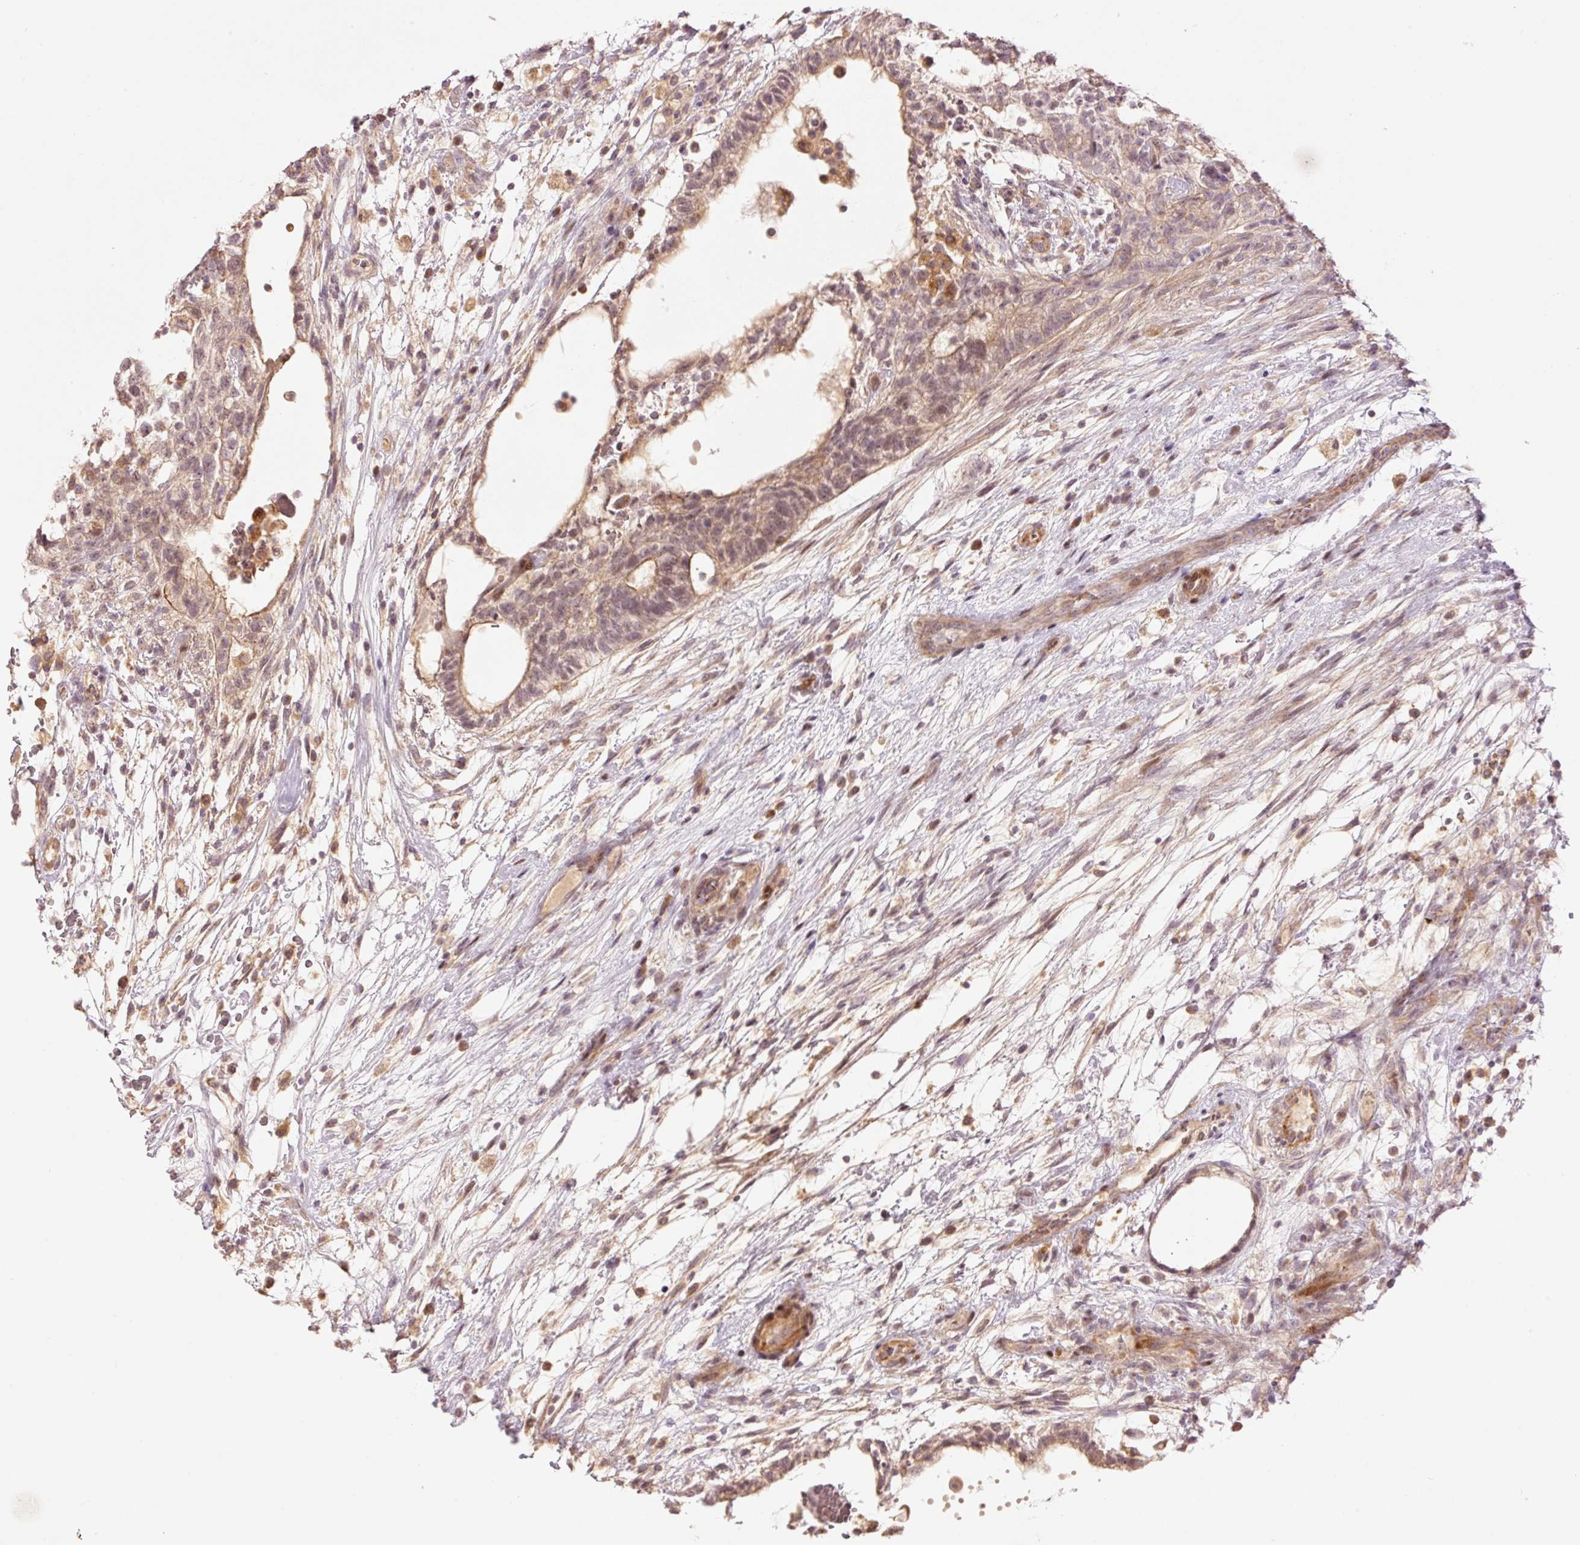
{"staining": {"intensity": "weak", "quantity": ">75%", "location": "cytoplasmic/membranous,nuclear"}, "tissue": "testis cancer", "cell_type": "Tumor cells", "image_type": "cancer", "snomed": [{"axis": "morphology", "description": "Carcinoma, Embryonal, NOS"}, {"axis": "topography", "description": "Testis"}], "caption": "IHC of testis cancer demonstrates low levels of weak cytoplasmic/membranous and nuclear staining in about >75% of tumor cells. The staining was performed using DAB (3,3'-diaminobenzidine) to visualize the protein expression in brown, while the nuclei were stained in blue with hematoxylin (Magnification: 20x).", "gene": "SLC29A3", "patient": {"sex": "male", "age": 32}}